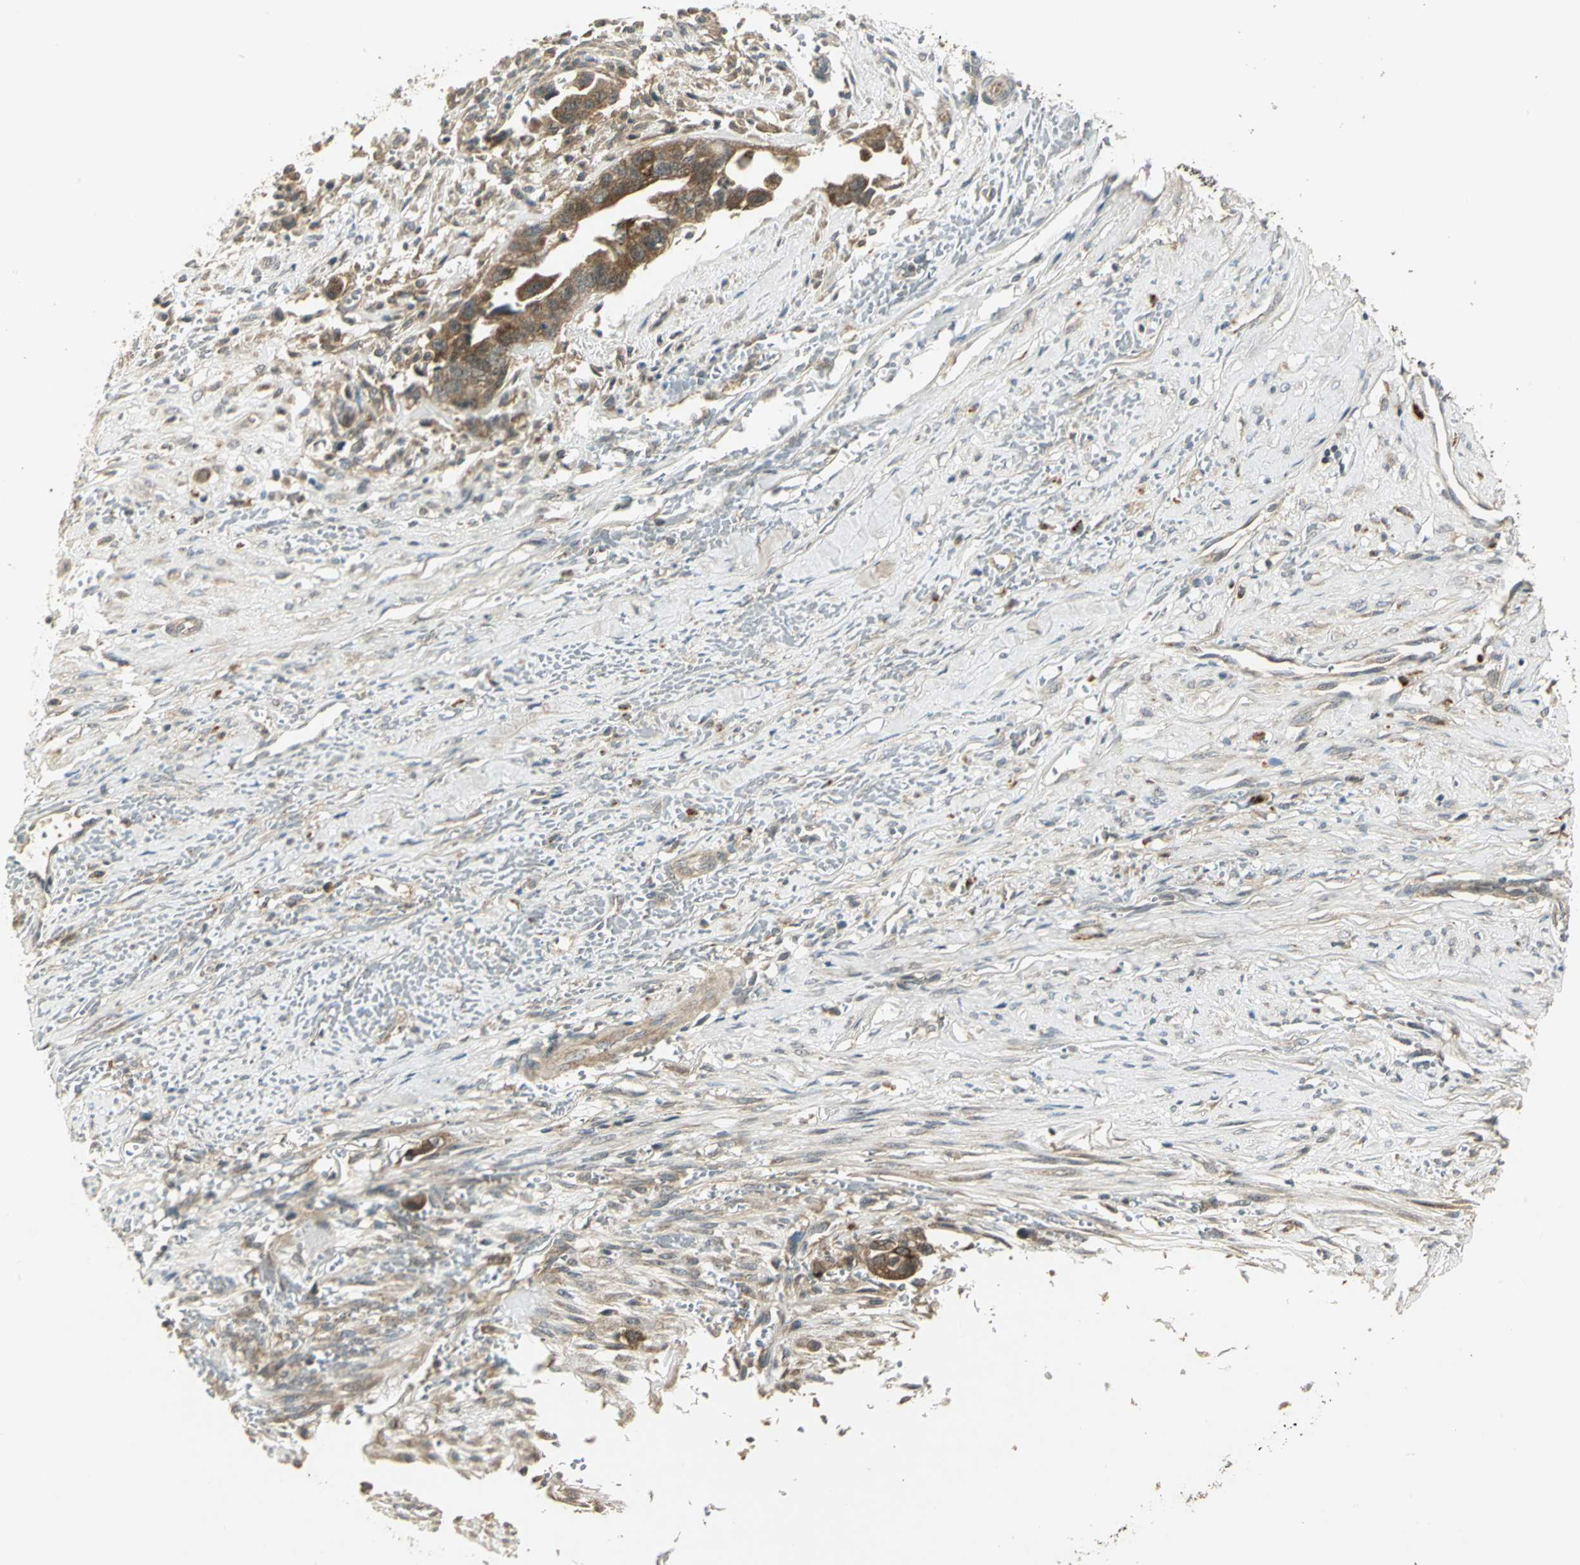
{"staining": {"intensity": "strong", "quantity": ">75%", "location": "cytoplasmic/membranous"}, "tissue": "liver cancer", "cell_type": "Tumor cells", "image_type": "cancer", "snomed": [{"axis": "morphology", "description": "Cholangiocarcinoma"}, {"axis": "topography", "description": "Liver"}], "caption": "Immunohistochemistry (DAB) staining of human liver cancer demonstrates strong cytoplasmic/membranous protein expression in about >75% of tumor cells.", "gene": "MAPK8IP3", "patient": {"sex": "female", "age": 70}}